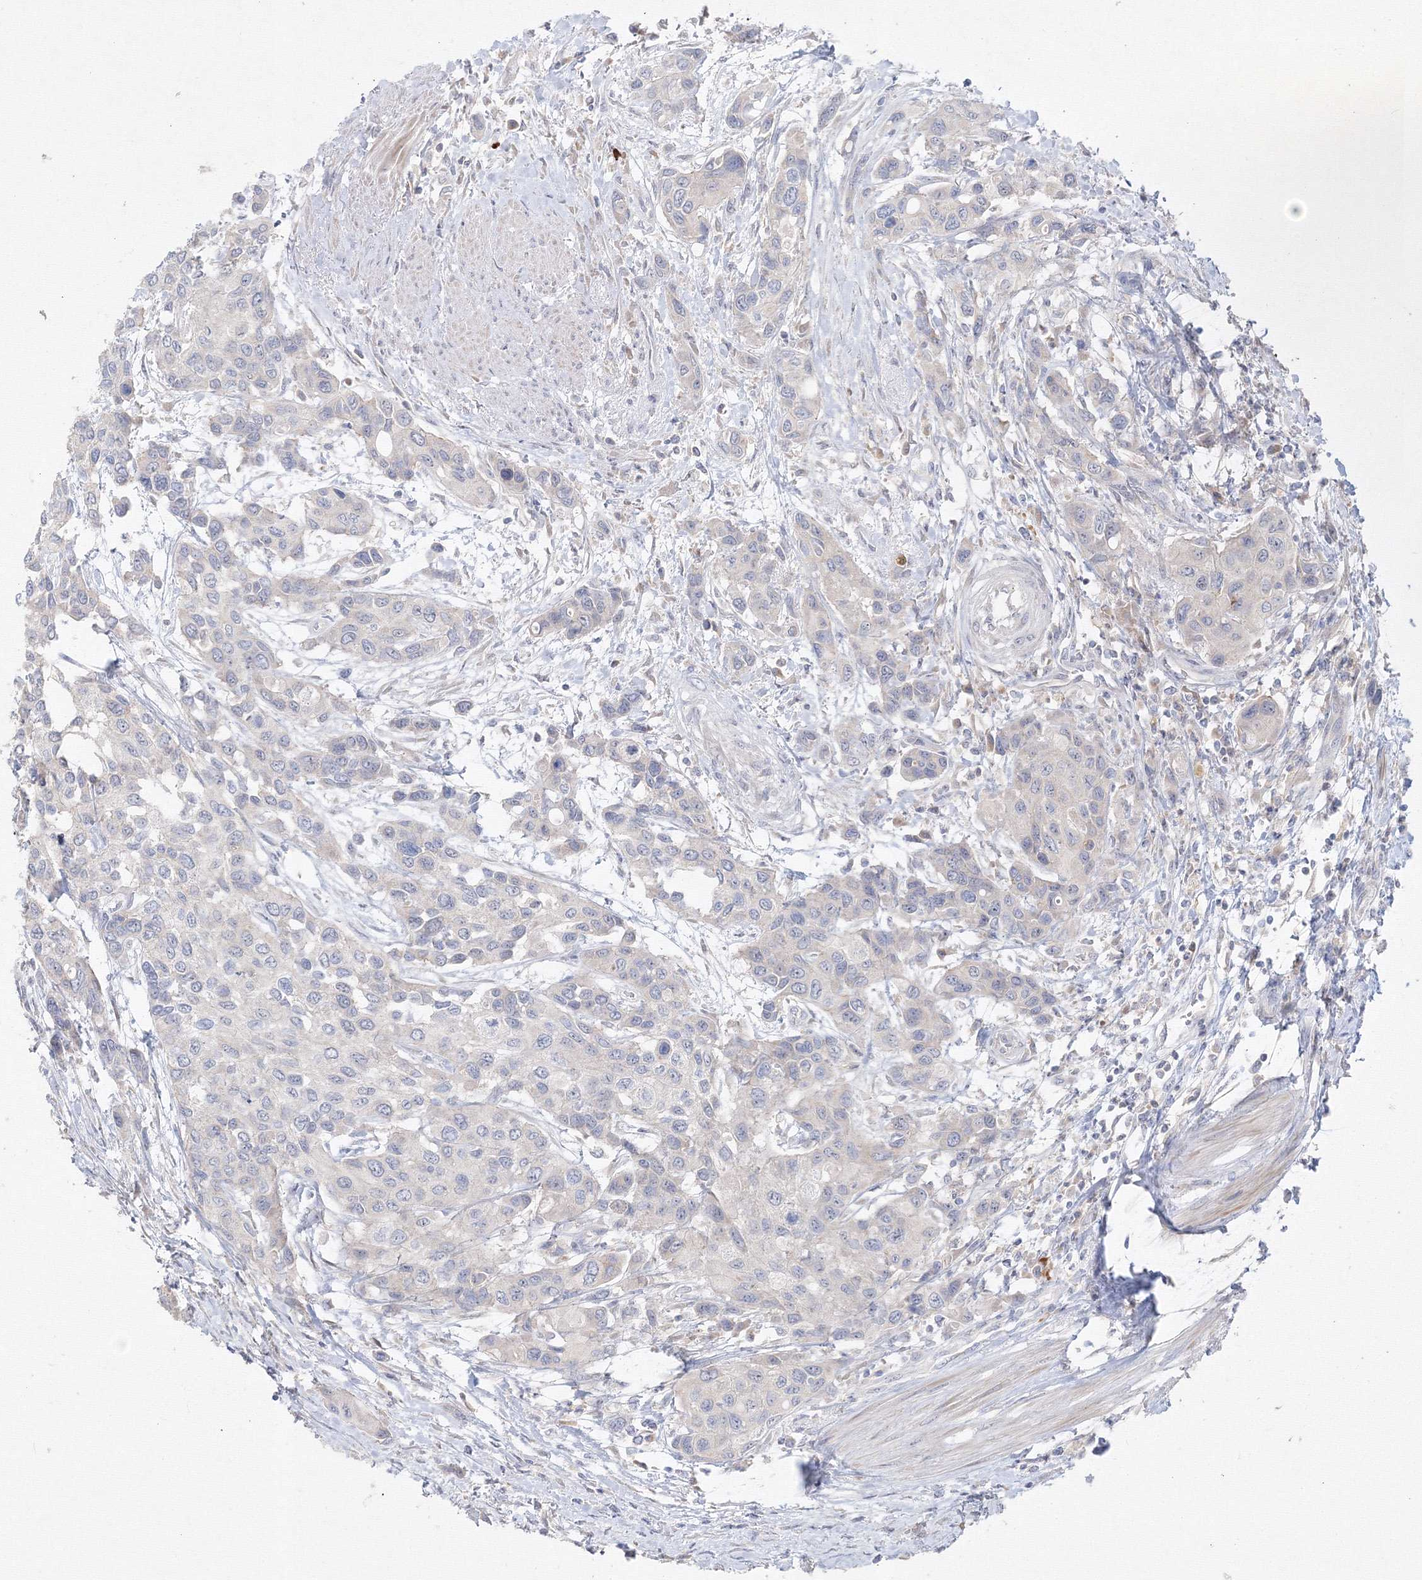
{"staining": {"intensity": "negative", "quantity": "none", "location": "none"}, "tissue": "urothelial cancer", "cell_type": "Tumor cells", "image_type": "cancer", "snomed": [{"axis": "morphology", "description": "Normal tissue, NOS"}, {"axis": "morphology", "description": "Urothelial carcinoma, High grade"}, {"axis": "topography", "description": "Vascular tissue"}, {"axis": "topography", "description": "Urinary bladder"}], "caption": "The histopathology image exhibits no significant positivity in tumor cells of high-grade urothelial carcinoma.", "gene": "FBXL8", "patient": {"sex": "female", "age": 56}}